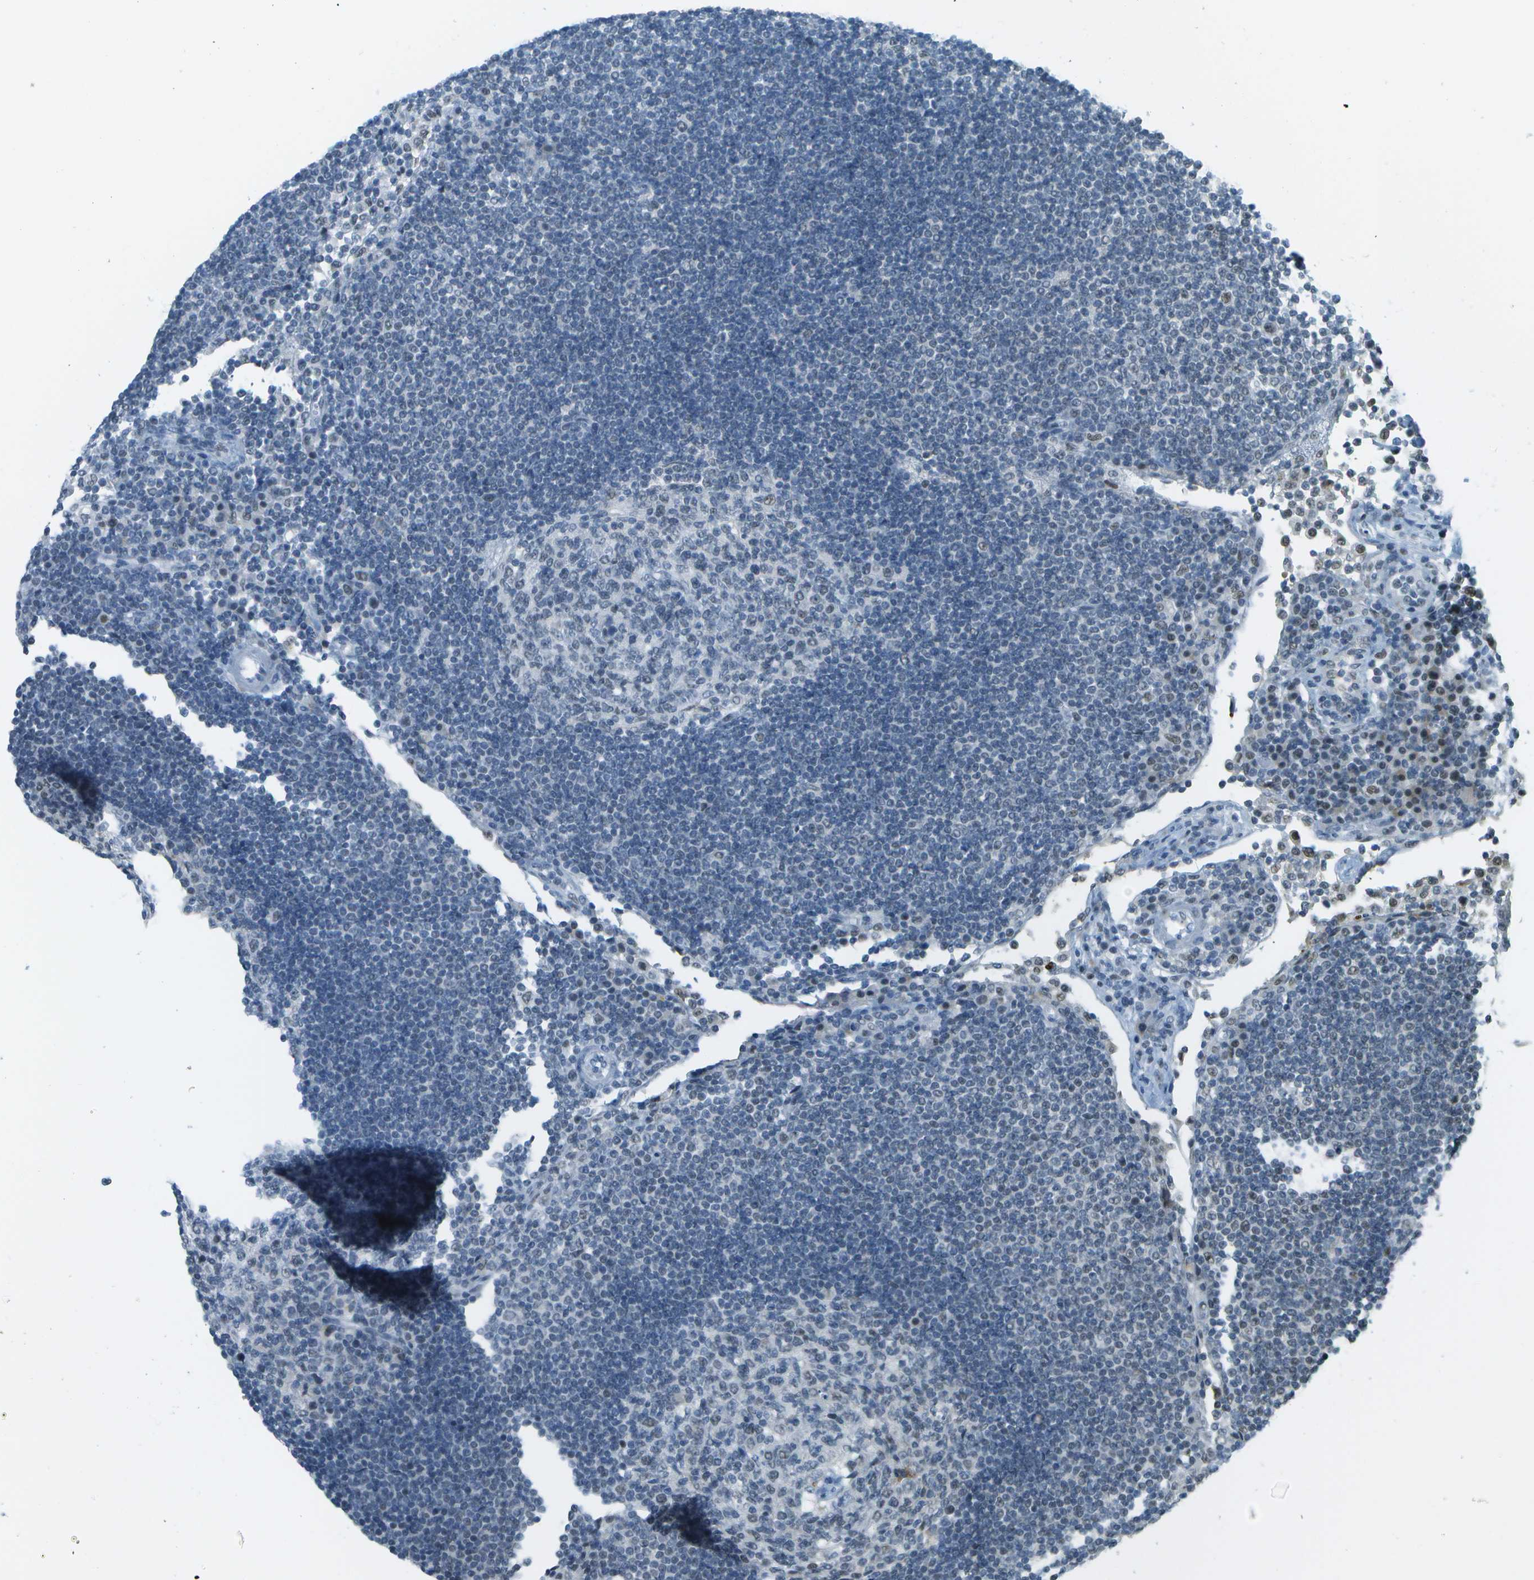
{"staining": {"intensity": "weak", "quantity": "25%-75%", "location": "nuclear"}, "tissue": "lymph node", "cell_type": "Germinal center cells", "image_type": "normal", "snomed": [{"axis": "morphology", "description": "Normal tissue, NOS"}, {"axis": "topography", "description": "Lymph node"}], "caption": "Immunohistochemical staining of benign lymph node demonstrates weak nuclear protein positivity in about 25%-75% of germinal center cells. (Brightfield microscopy of DAB IHC at high magnification).", "gene": "NEK11", "patient": {"sex": "female", "age": 53}}